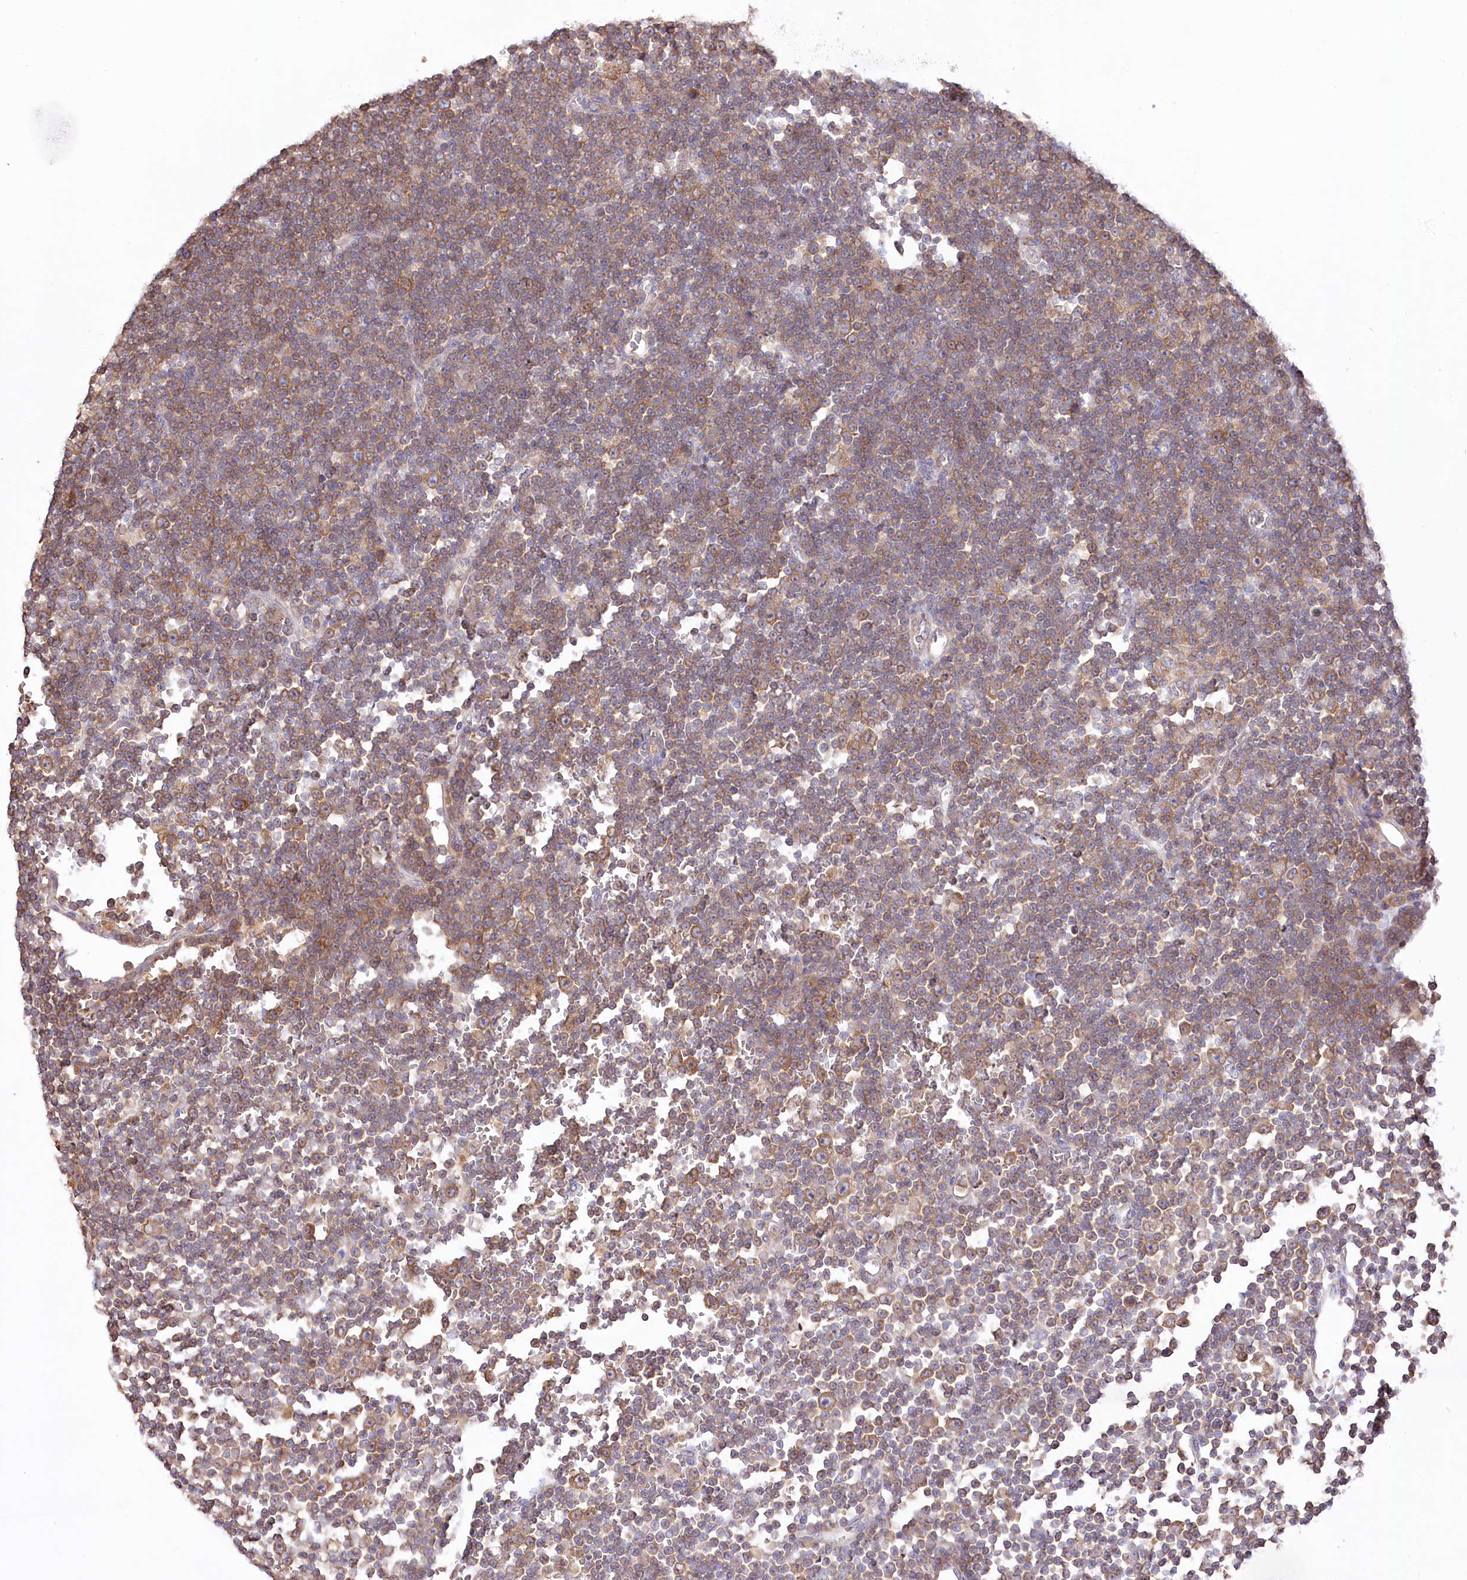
{"staining": {"intensity": "moderate", "quantity": "25%-75%", "location": "cytoplasmic/membranous"}, "tissue": "lymphoma", "cell_type": "Tumor cells", "image_type": "cancer", "snomed": [{"axis": "morphology", "description": "Malignant lymphoma, non-Hodgkin's type, Low grade"}, {"axis": "topography", "description": "Lymph node"}], "caption": "Lymphoma was stained to show a protein in brown. There is medium levels of moderate cytoplasmic/membranous expression in about 25%-75% of tumor cells.", "gene": "UMPS", "patient": {"sex": "female", "age": 67}}